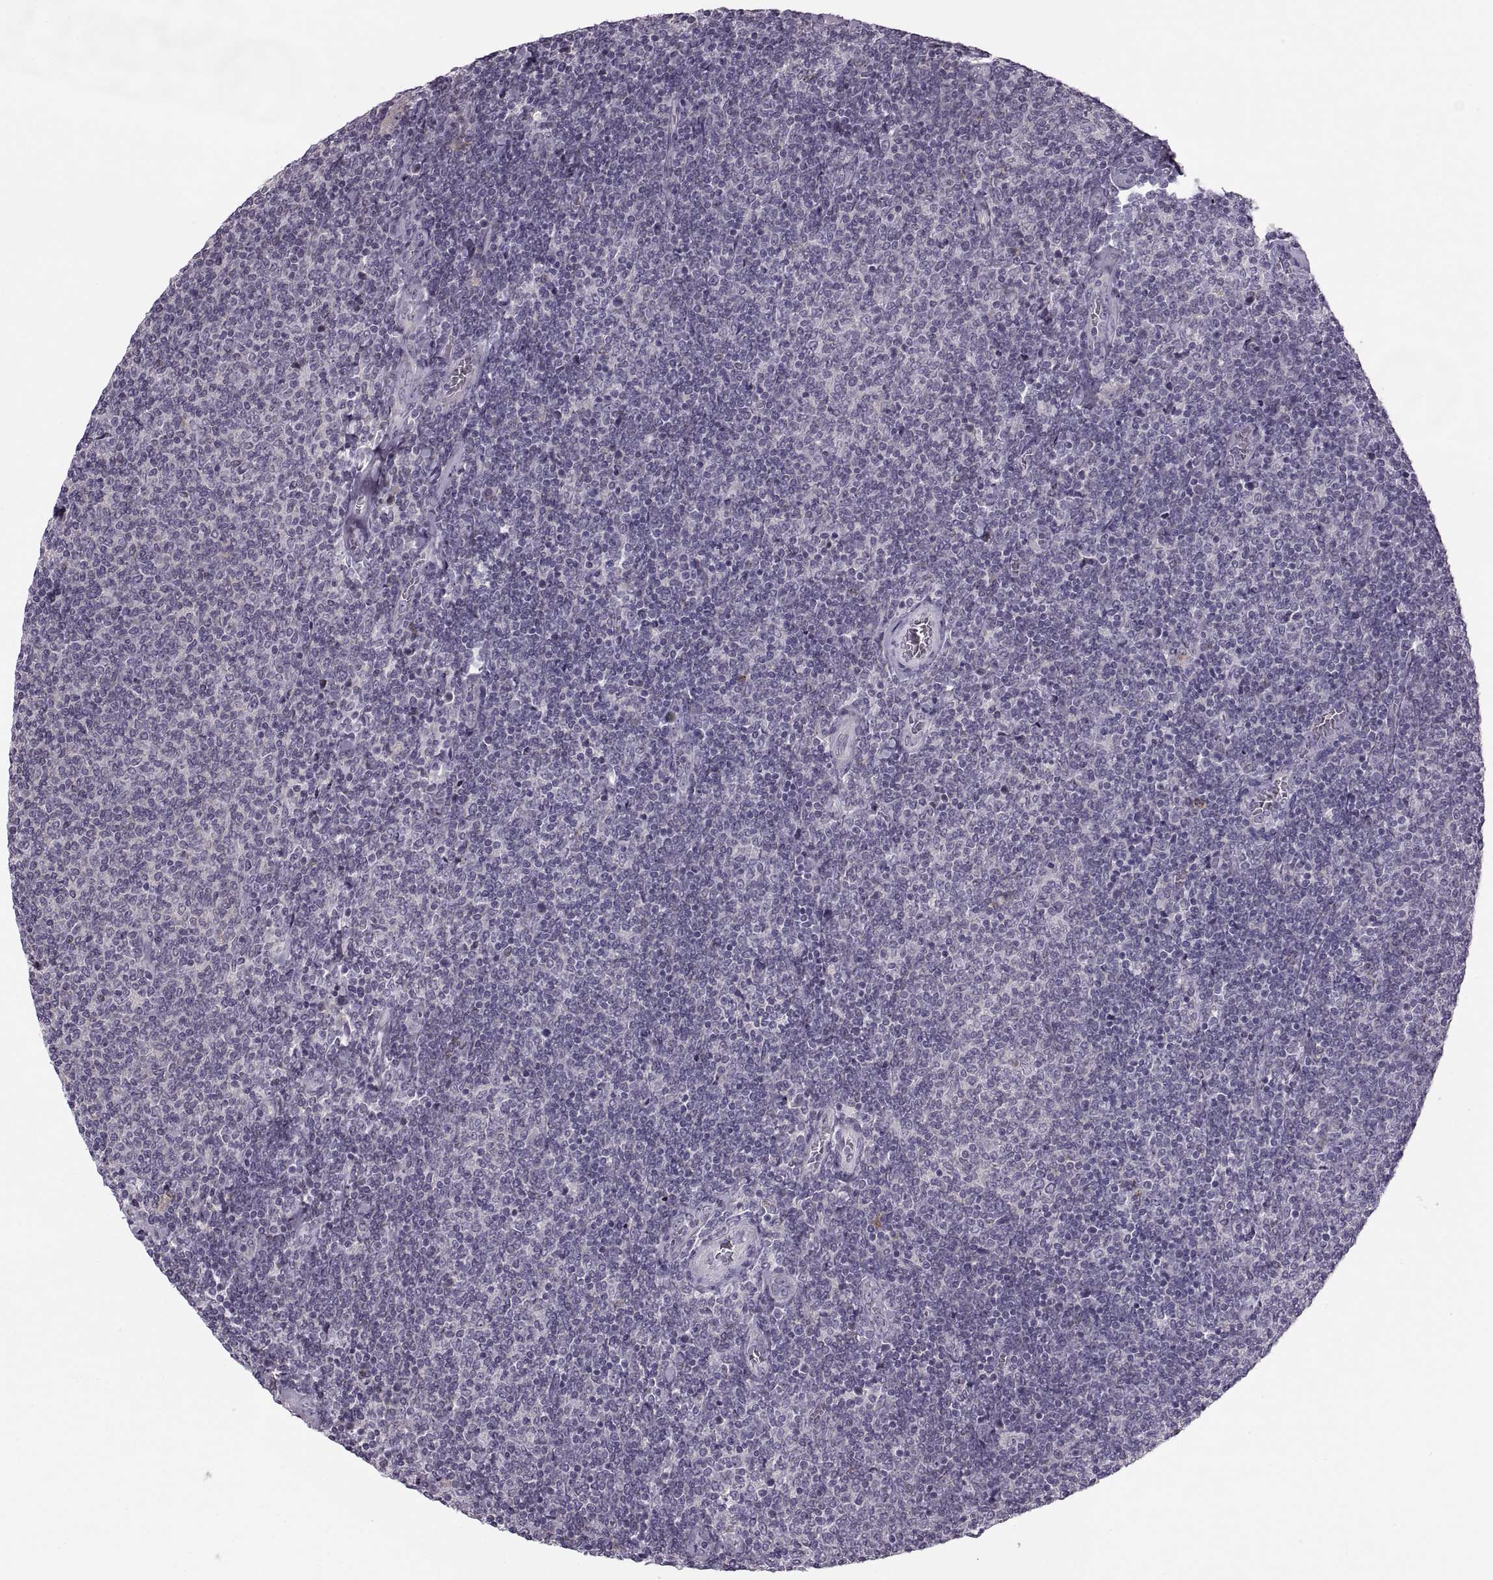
{"staining": {"intensity": "negative", "quantity": "none", "location": "none"}, "tissue": "lymphoma", "cell_type": "Tumor cells", "image_type": "cancer", "snomed": [{"axis": "morphology", "description": "Malignant lymphoma, non-Hodgkin's type, Low grade"}, {"axis": "topography", "description": "Lymph node"}], "caption": "A high-resolution histopathology image shows IHC staining of low-grade malignant lymphoma, non-Hodgkin's type, which reveals no significant expression in tumor cells. The staining was performed using DAB (3,3'-diaminobenzidine) to visualize the protein expression in brown, while the nuclei were stained in blue with hematoxylin (Magnification: 20x).", "gene": "H2AP", "patient": {"sex": "male", "age": 52}}